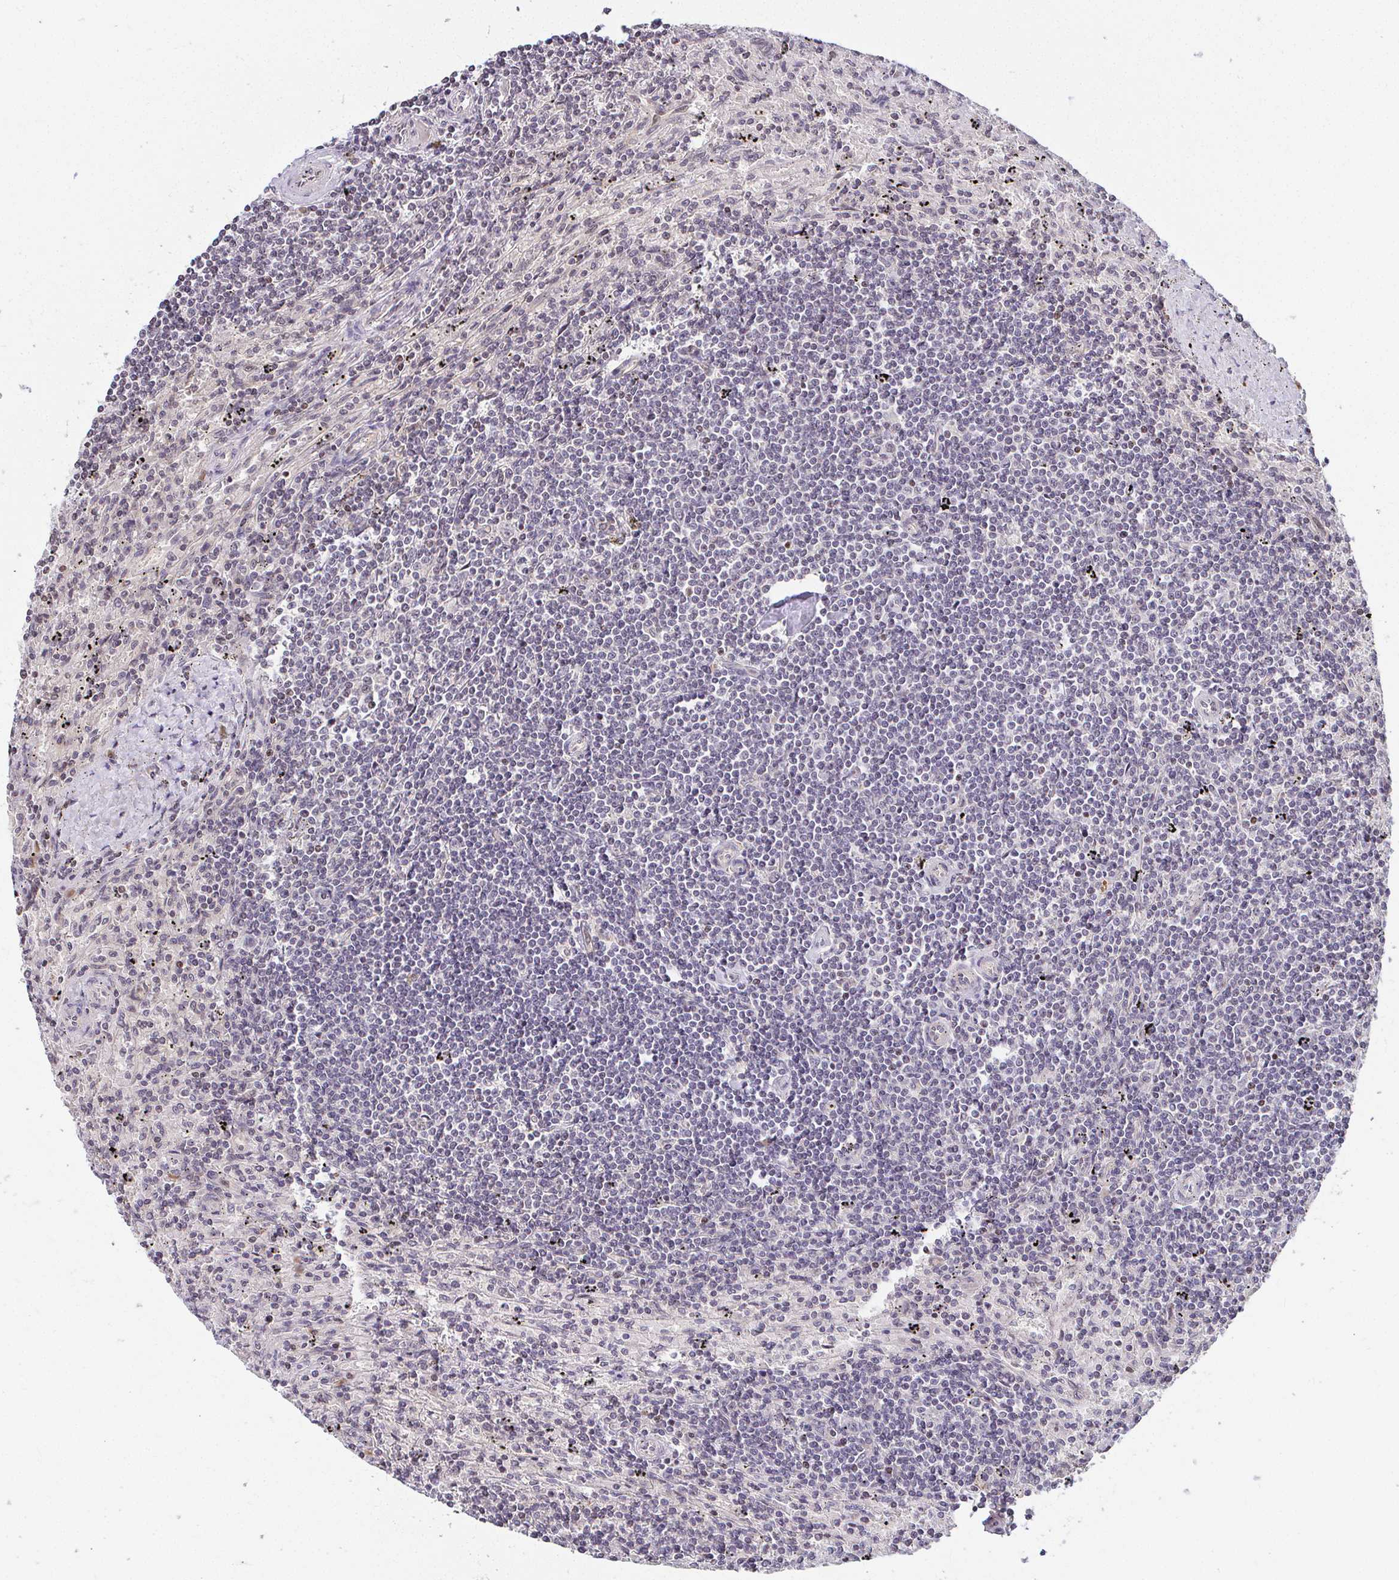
{"staining": {"intensity": "negative", "quantity": "none", "location": "none"}, "tissue": "lymphoma", "cell_type": "Tumor cells", "image_type": "cancer", "snomed": [{"axis": "morphology", "description": "Malignant lymphoma, non-Hodgkin's type, Low grade"}, {"axis": "topography", "description": "Spleen"}], "caption": "High magnification brightfield microscopy of lymphoma stained with DAB (3,3'-diaminobenzidine) (brown) and counterstained with hematoxylin (blue): tumor cells show no significant staining. (Stains: DAB (3,3'-diaminobenzidine) immunohistochemistry with hematoxylin counter stain, Microscopy: brightfield microscopy at high magnification).", "gene": "ANK3", "patient": {"sex": "male", "age": 76}}